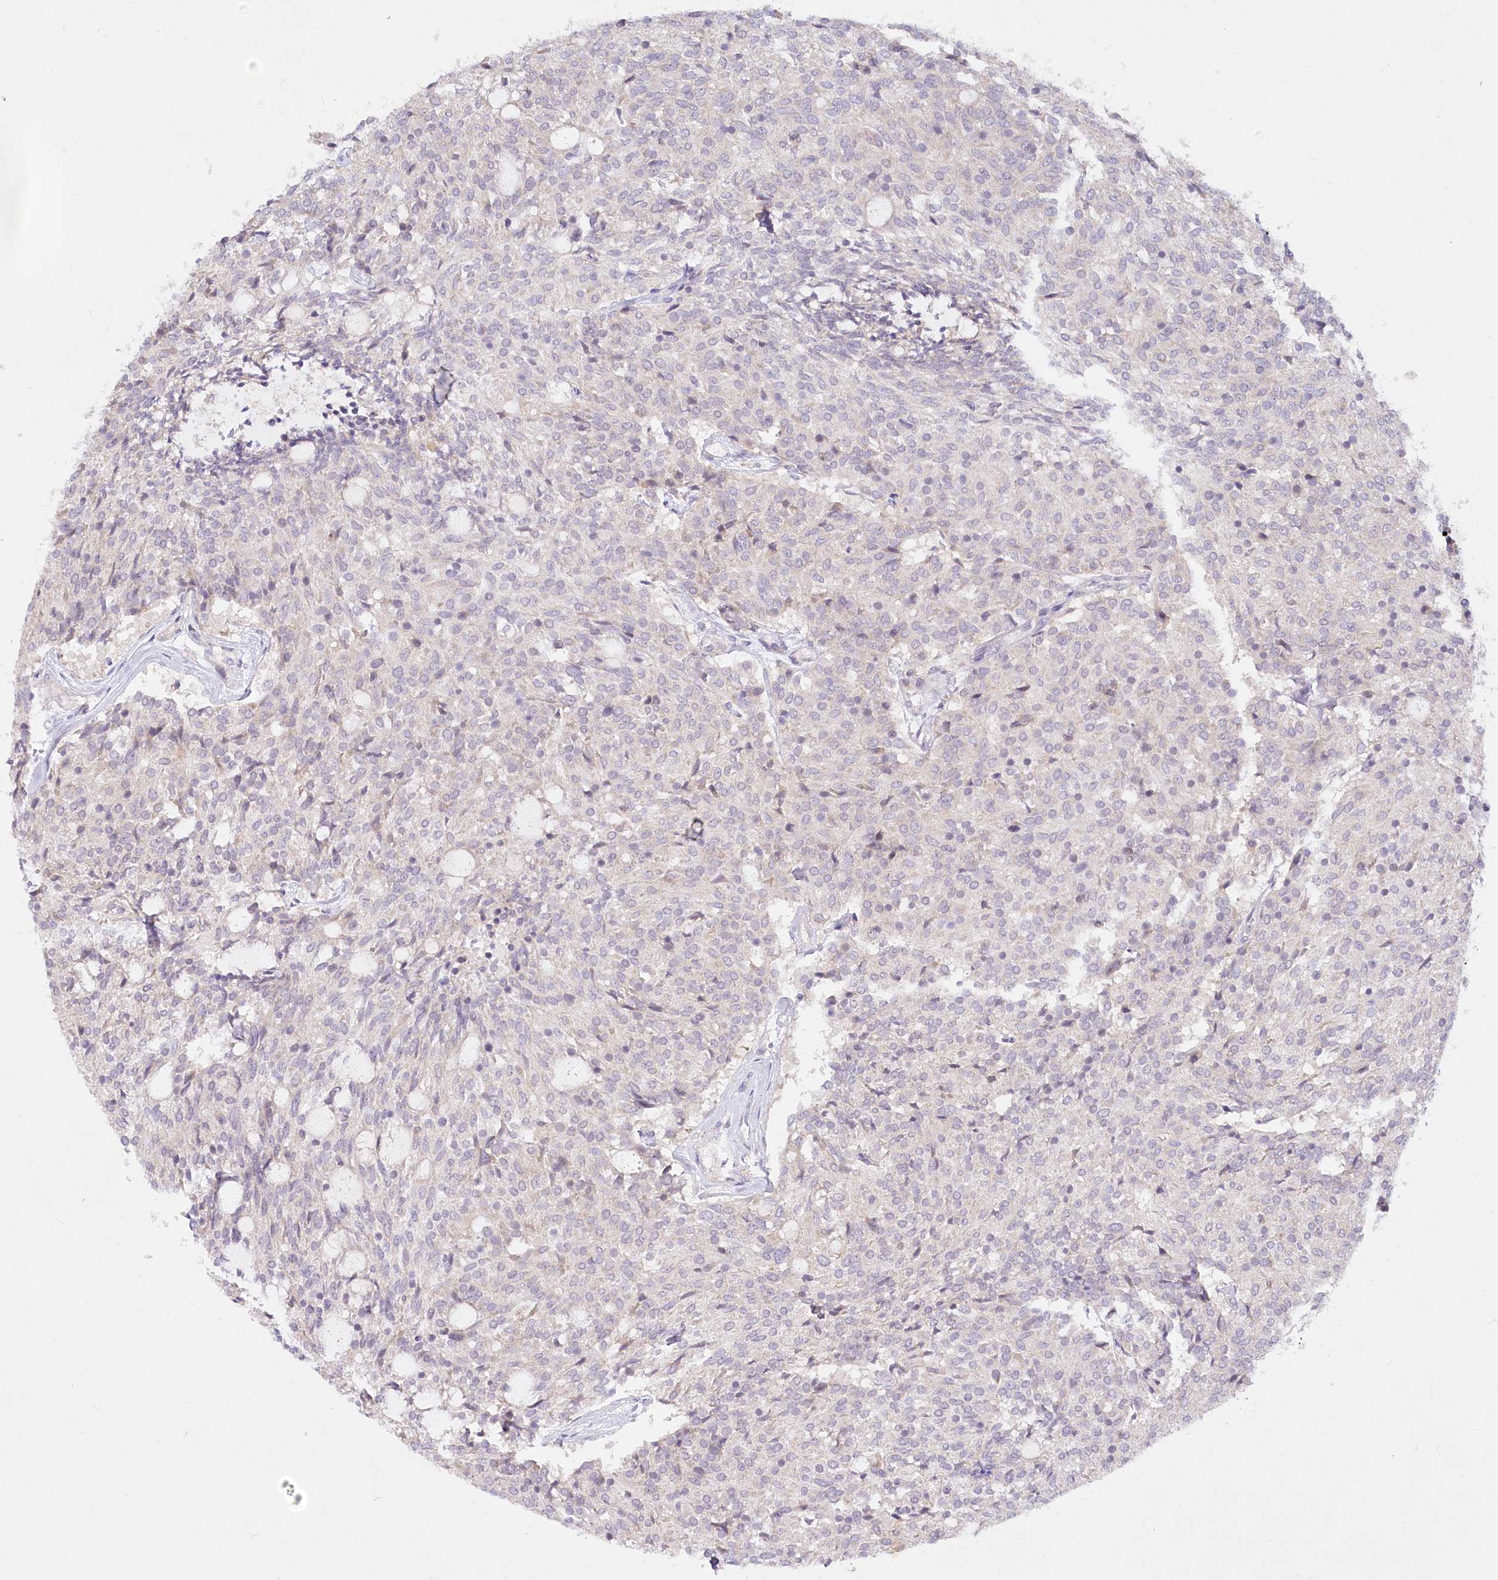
{"staining": {"intensity": "negative", "quantity": "none", "location": "none"}, "tissue": "carcinoid", "cell_type": "Tumor cells", "image_type": "cancer", "snomed": [{"axis": "morphology", "description": "Carcinoid, malignant, NOS"}, {"axis": "topography", "description": "Pancreas"}], "caption": "A photomicrograph of human carcinoid is negative for staining in tumor cells.", "gene": "EFHC2", "patient": {"sex": "female", "age": 54}}